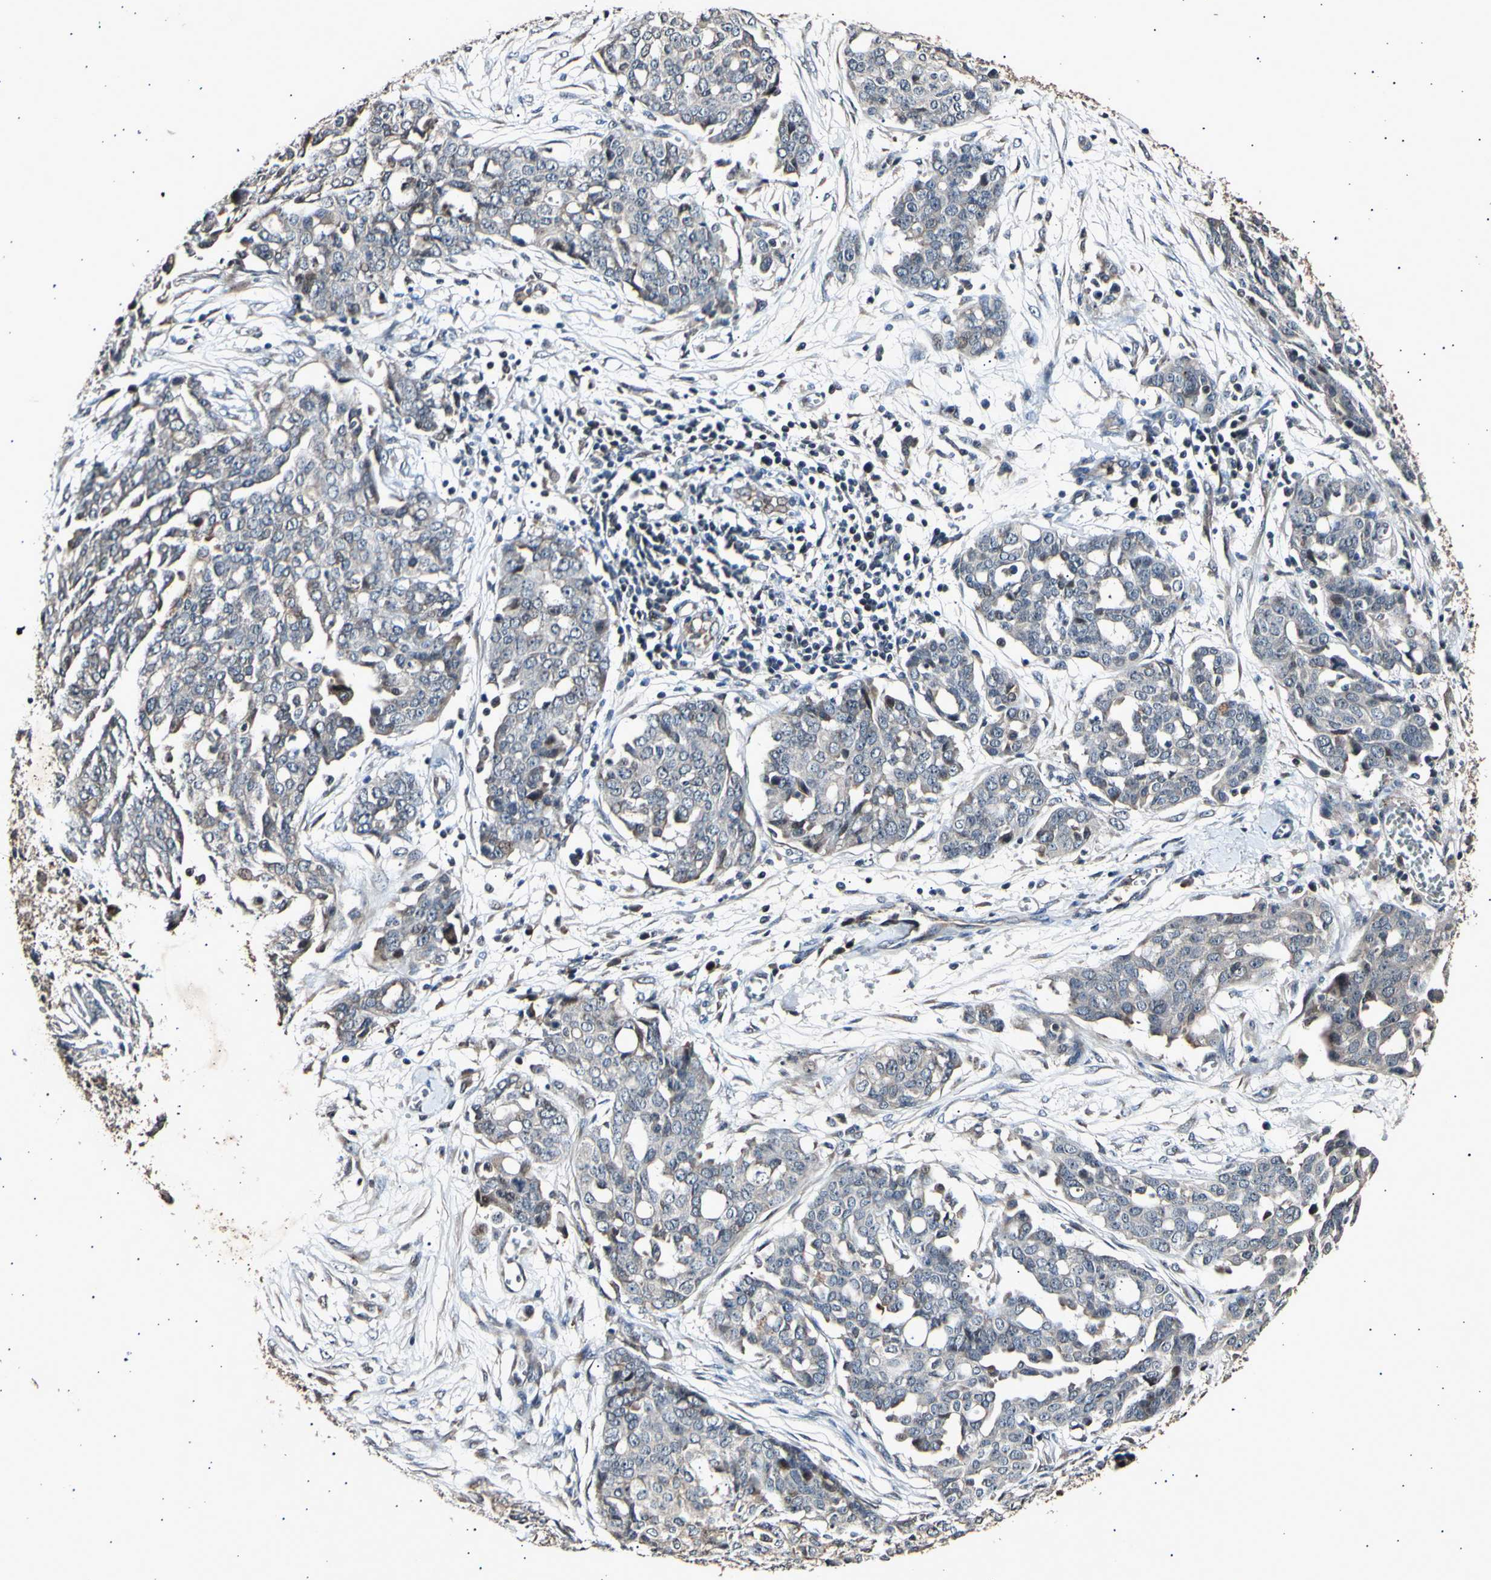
{"staining": {"intensity": "negative", "quantity": "none", "location": "none"}, "tissue": "ovarian cancer", "cell_type": "Tumor cells", "image_type": "cancer", "snomed": [{"axis": "morphology", "description": "Cystadenocarcinoma, serous, NOS"}, {"axis": "topography", "description": "Soft tissue"}, {"axis": "topography", "description": "Ovary"}], "caption": "This is an immunohistochemistry micrograph of serous cystadenocarcinoma (ovarian). There is no expression in tumor cells.", "gene": "ADCY3", "patient": {"sex": "female", "age": 57}}